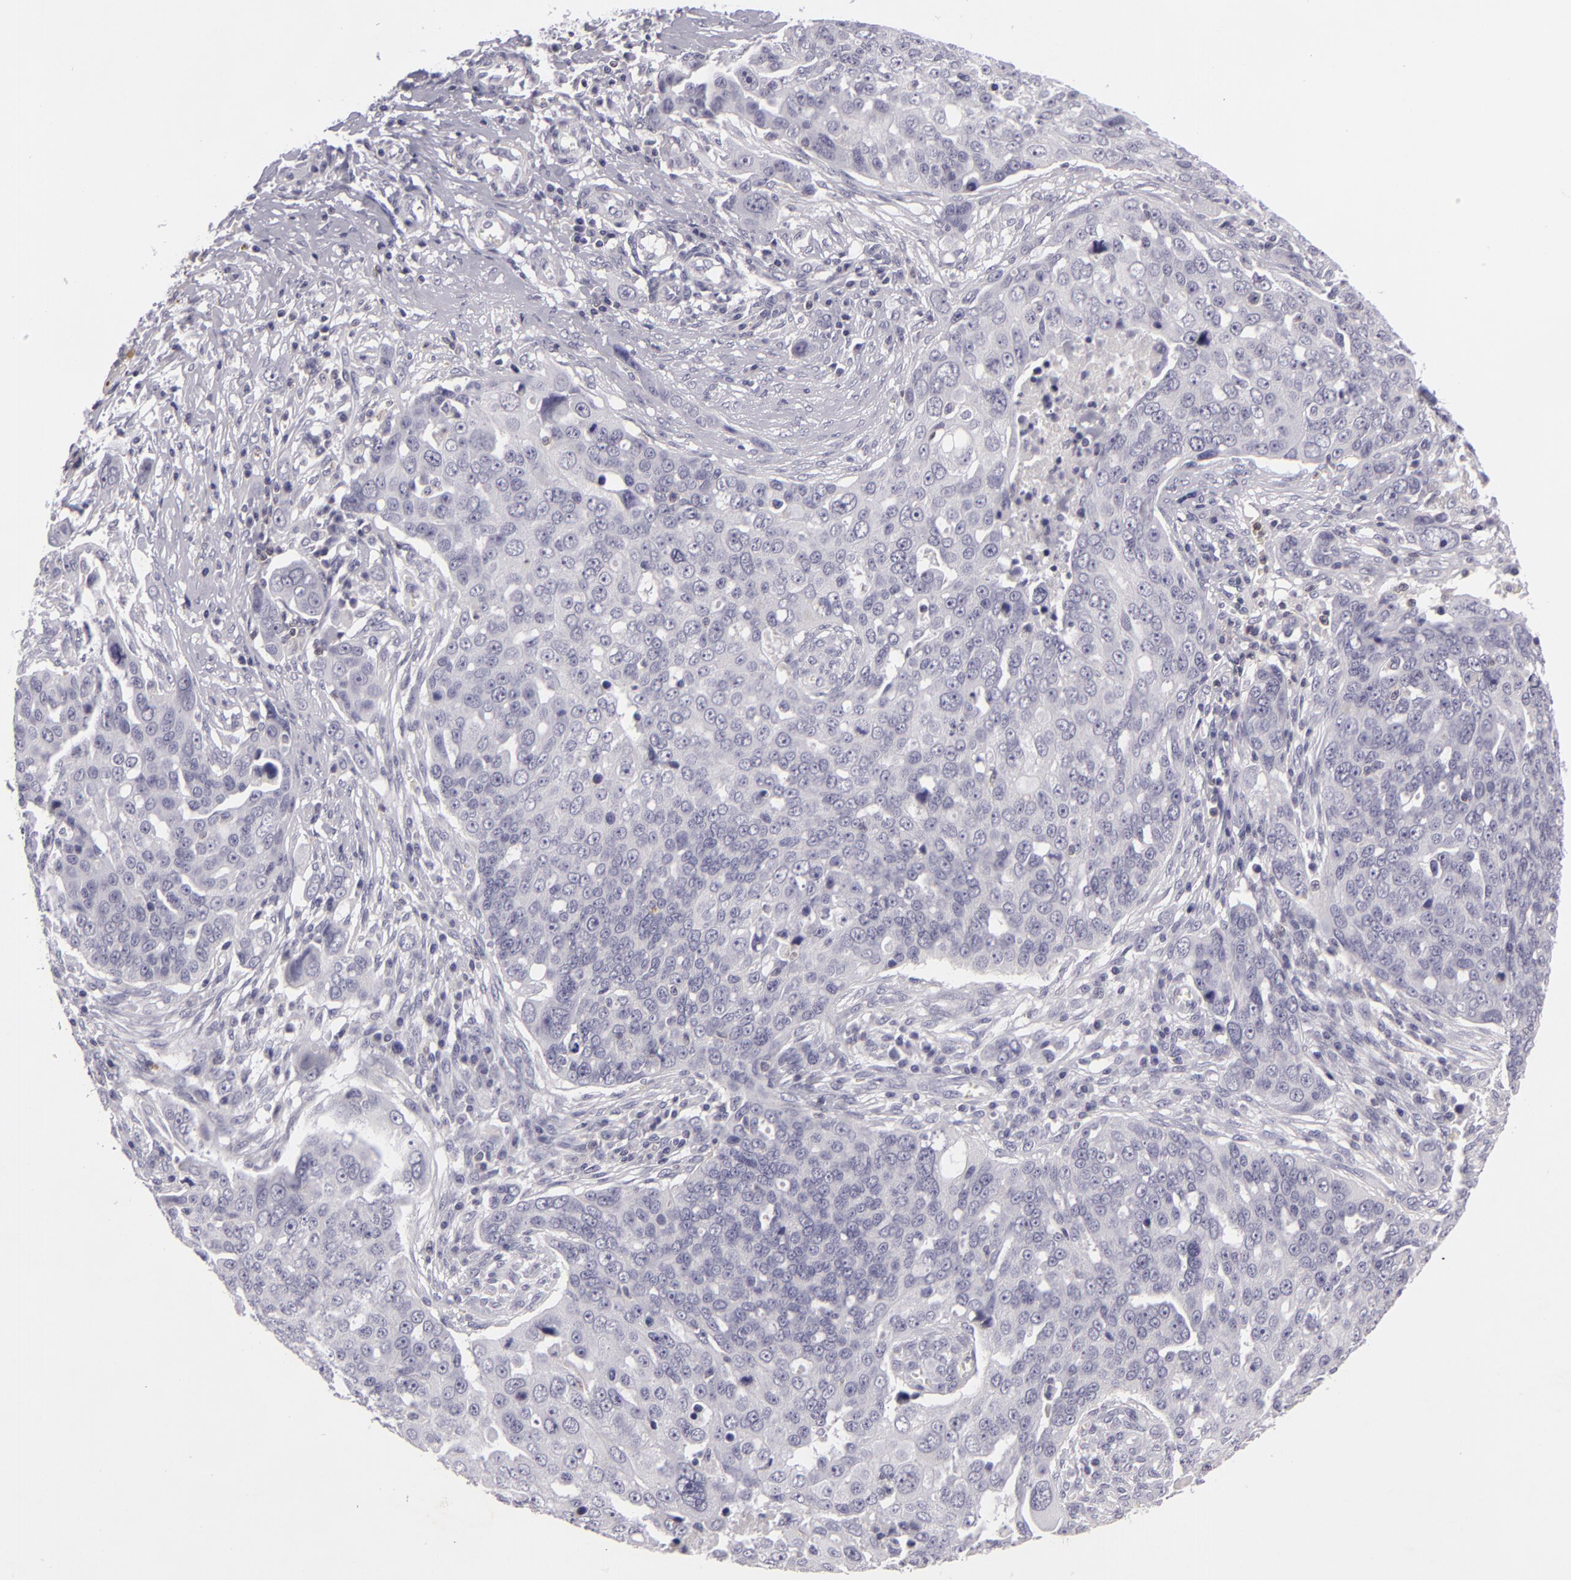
{"staining": {"intensity": "negative", "quantity": "none", "location": "none"}, "tissue": "ovarian cancer", "cell_type": "Tumor cells", "image_type": "cancer", "snomed": [{"axis": "morphology", "description": "Carcinoma, endometroid"}, {"axis": "topography", "description": "Ovary"}], "caption": "Ovarian cancer (endometroid carcinoma) was stained to show a protein in brown. There is no significant expression in tumor cells. (DAB (3,3'-diaminobenzidine) IHC visualized using brightfield microscopy, high magnification).", "gene": "KCNAB2", "patient": {"sex": "female", "age": 75}}